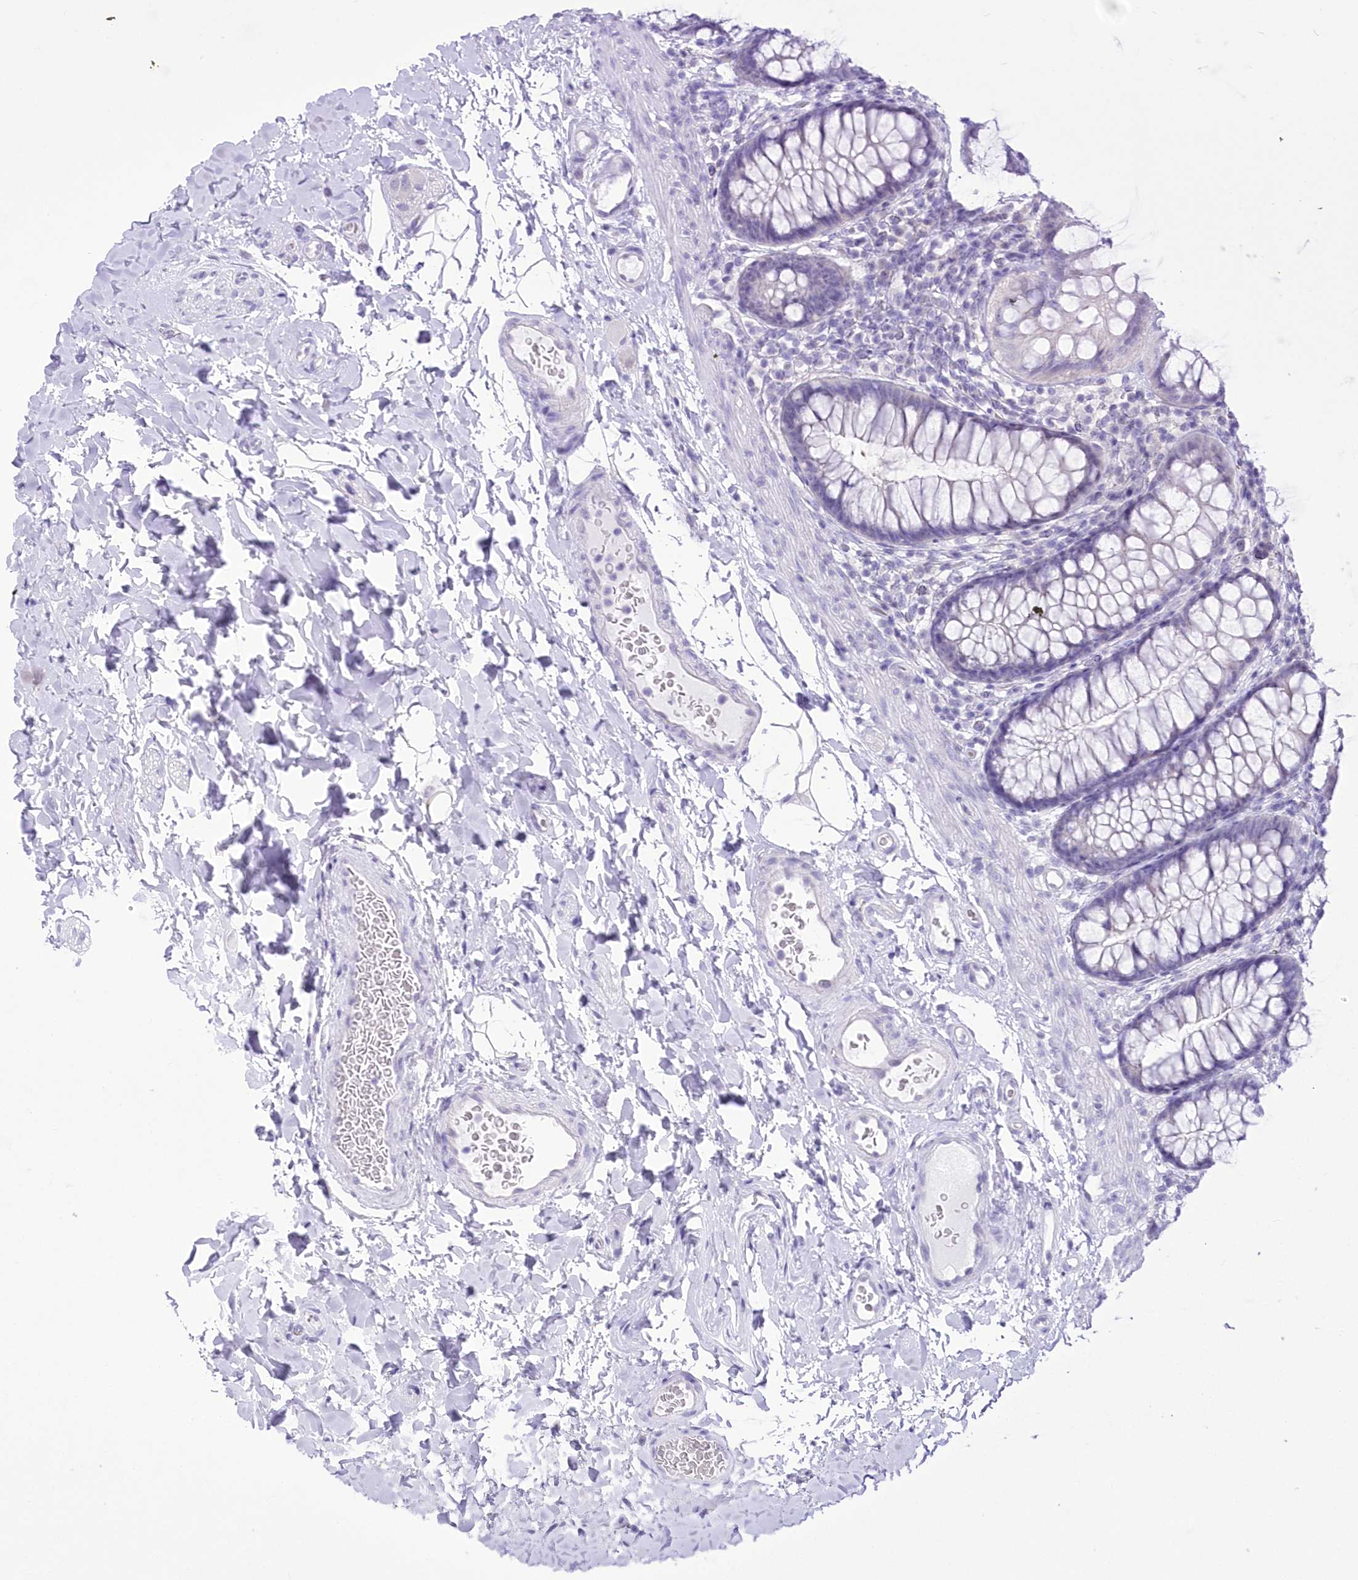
{"staining": {"intensity": "negative", "quantity": "none", "location": "none"}, "tissue": "colon", "cell_type": "Endothelial cells", "image_type": "normal", "snomed": [{"axis": "morphology", "description": "Normal tissue, NOS"}, {"axis": "topography", "description": "Colon"}], "caption": "IHC image of benign human colon stained for a protein (brown), which demonstrates no positivity in endothelial cells.", "gene": "UBA6", "patient": {"sex": "female", "age": 62}}